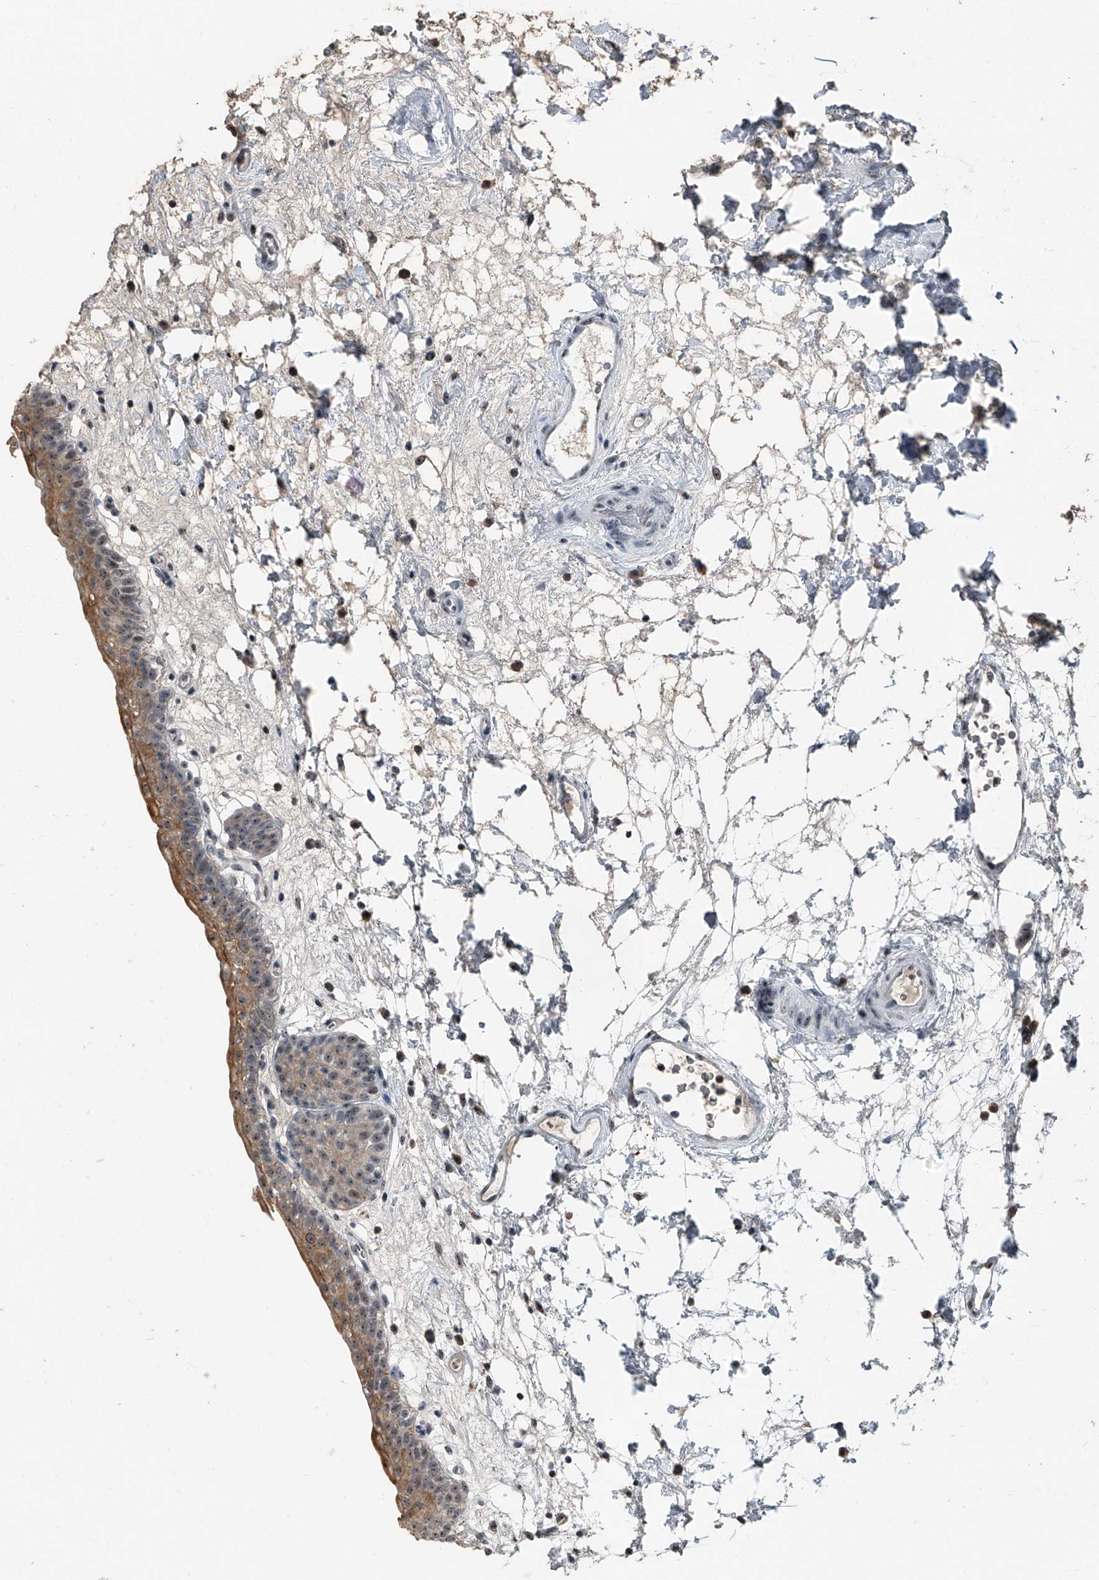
{"staining": {"intensity": "moderate", "quantity": ">75%", "location": "cytoplasmic/membranous,nuclear"}, "tissue": "urinary bladder", "cell_type": "Urothelial cells", "image_type": "normal", "snomed": [{"axis": "morphology", "description": "Normal tissue, NOS"}, {"axis": "topography", "description": "Urinary bladder"}], "caption": "Immunohistochemical staining of benign human urinary bladder exhibits medium levels of moderate cytoplasmic/membranous,nuclear staining in about >75% of urothelial cells. The protein of interest is stained brown, and the nuclei are stained in blue (DAB IHC with brightfield microscopy, high magnification).", "gene": "TCOF1", "patient": {"sex": "male", "age": 83}}